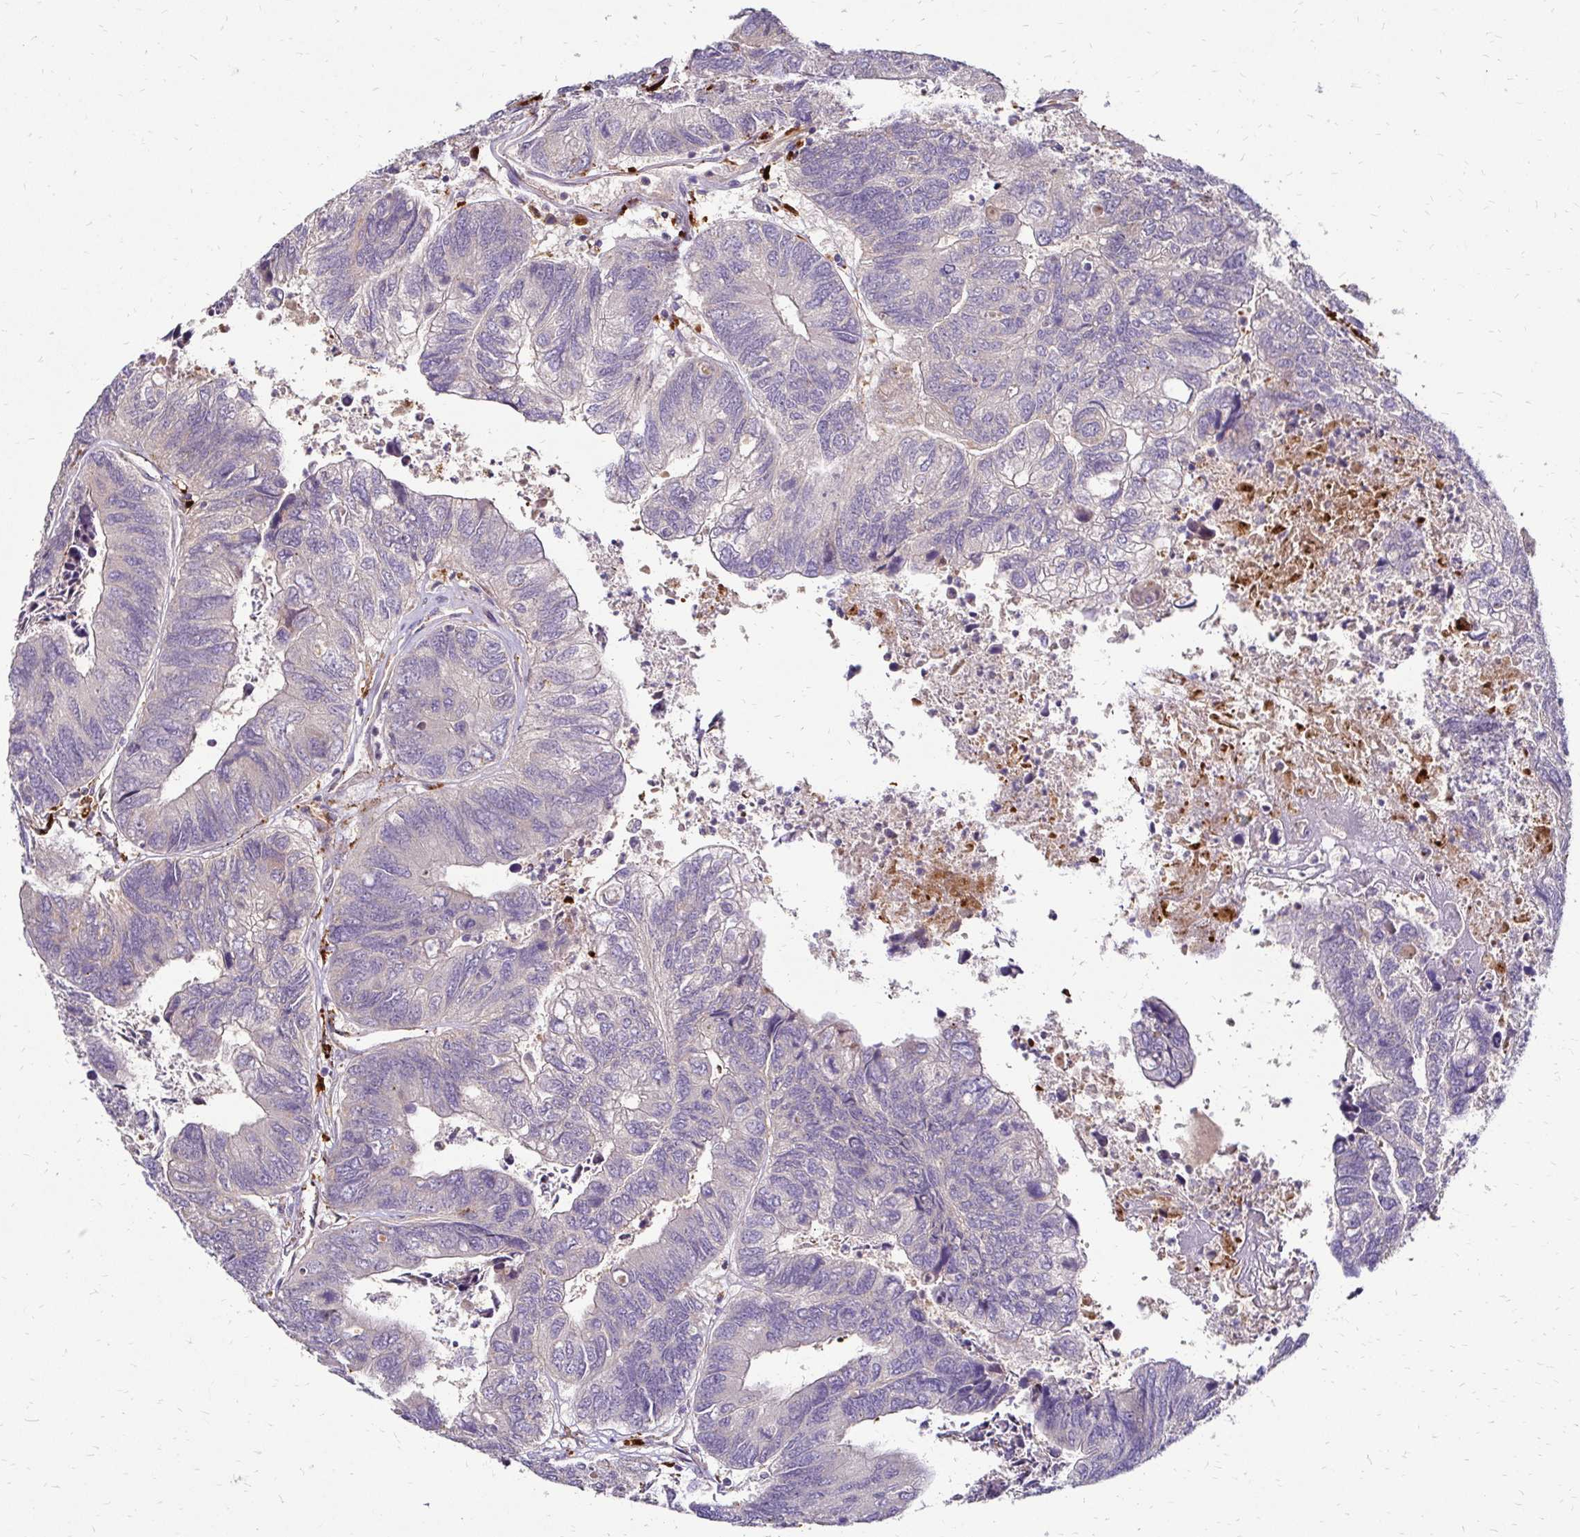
{"staining": {"intensity": "negative", "quantity": "none", "location": "none"}, "tissue": "colorectal cancer", "cell_type": "Tumor cells", "image_type": "cancer", "snomed": [{"axis": "morphology", "description": "Adenocarcinoma, NOS"}, {"axis": "topography", "description": "Colon"}], "caption": "Human adenocarcinoma (colorectal) stained for a protein using immunohistochemistry demonstrates no positivity in tumor cells.", "gene": "IDUA", "patient": {"sex": "female", "age": 67}}